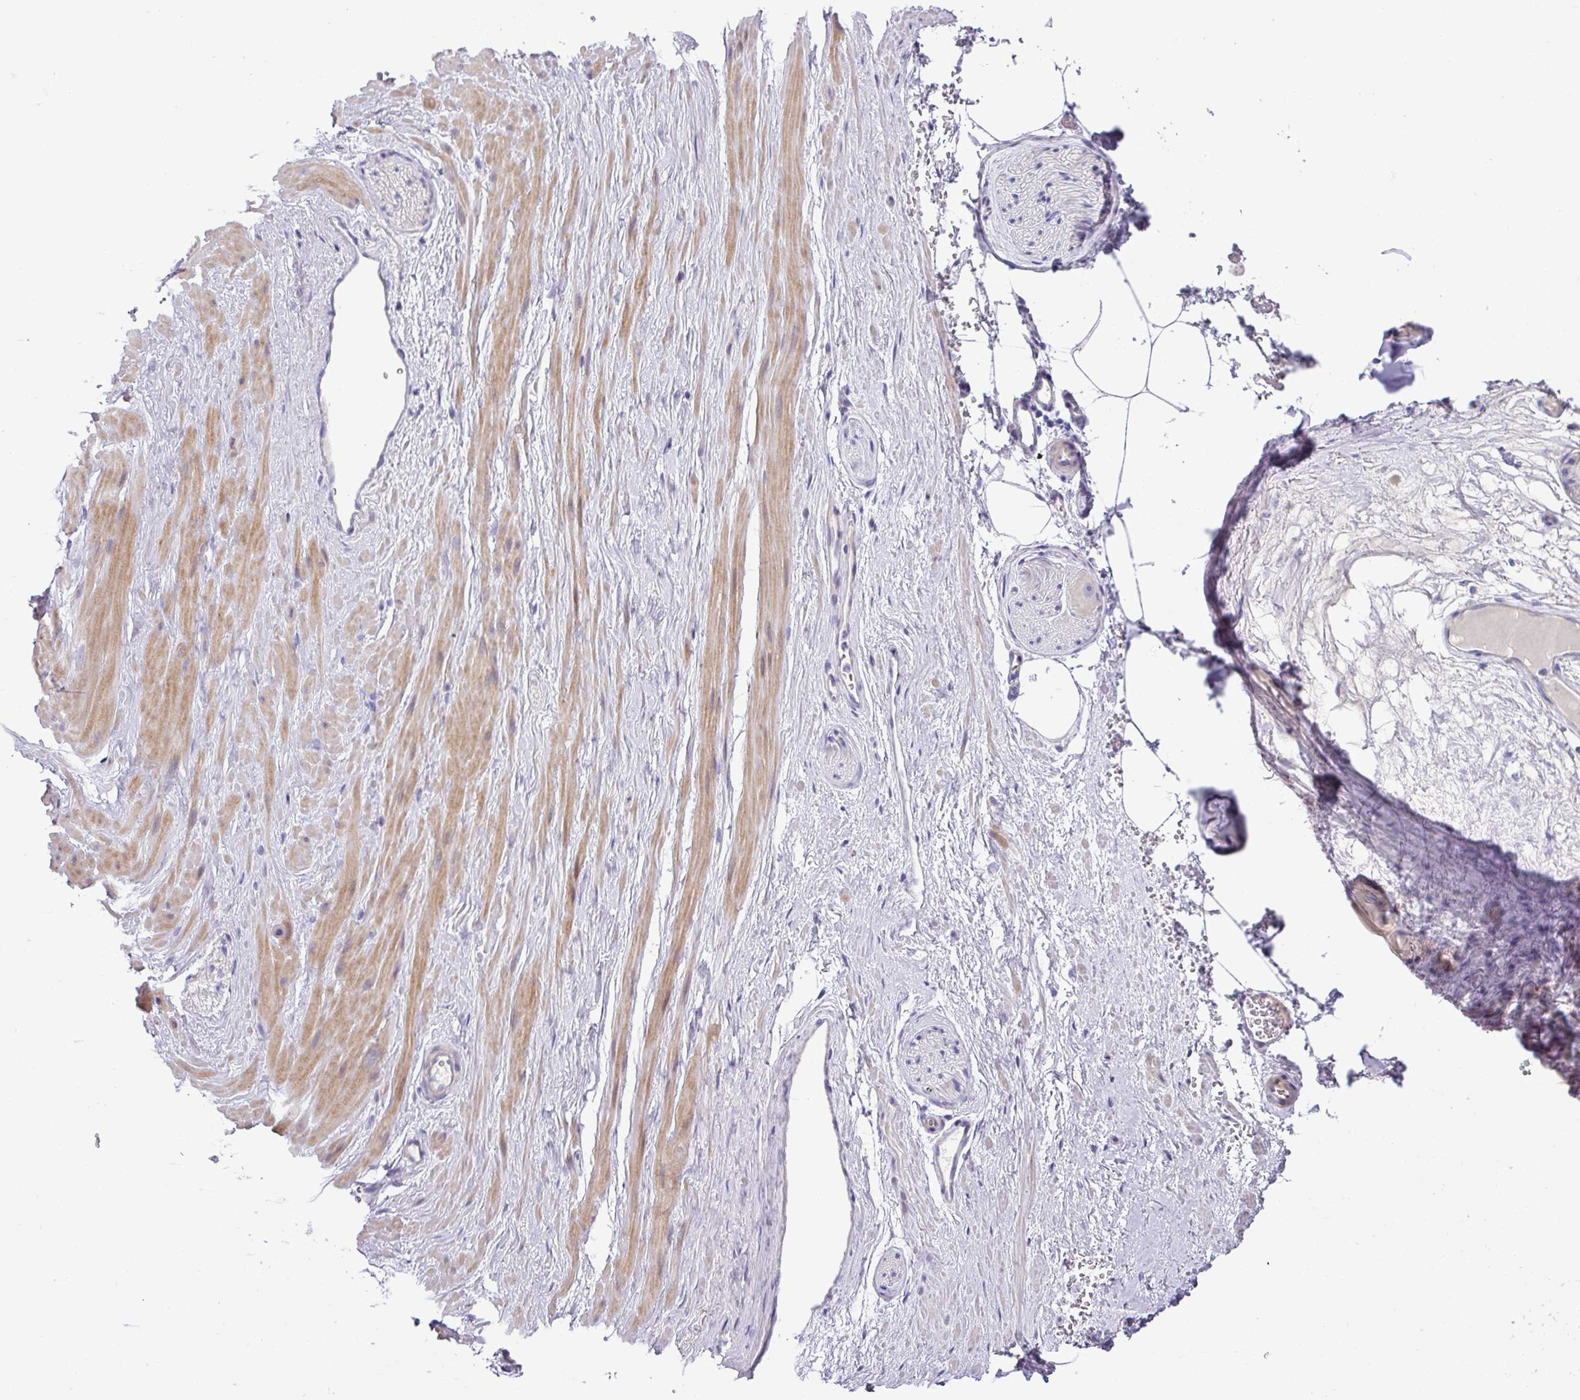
{"staining": {"intensity": "negative", "quantity": "none", "location": "none"}, "tissue": "adipose tissue", "cell_type": "Adipocytes", "image_type": "normal", "snomed": [{"axis": "morphology", "description": "Normal tissue, NOS"}, {"axis": "topography", "description": "Prostate"}, {"axis": "topography", "description": "Peripheral nerve tissue"}], "caption": "This is a image of immunohistochemistry staining of normal adipose tissue, which shows no positivity in adipocytes. (DAB (3,3'-diaminobenzidine) immunohistochemistry (IHC), high magnification).", "gene": "RGS16", "patient": {"sex": "male", "age": 61}}